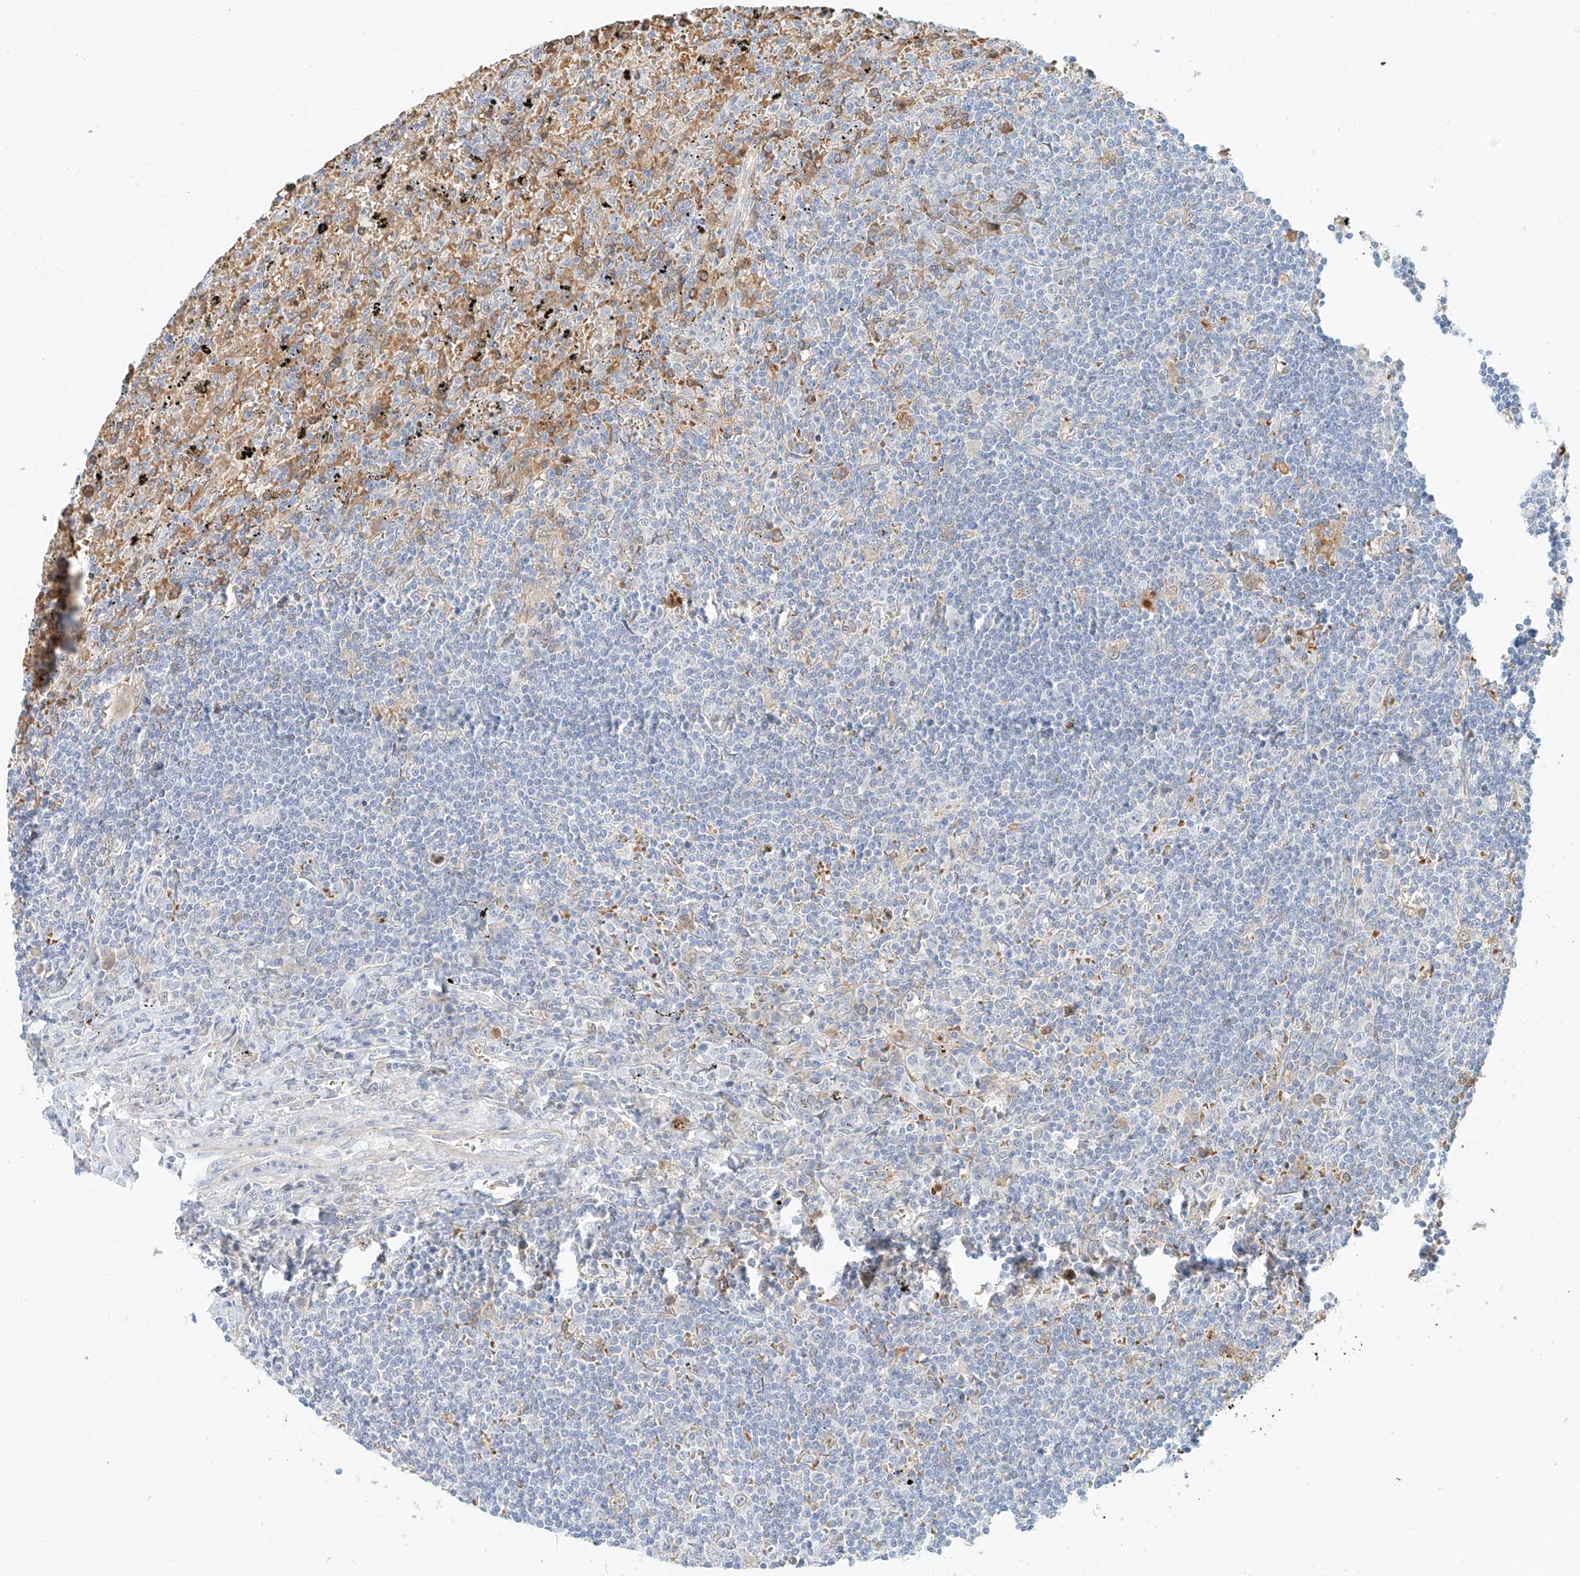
{"staining": {"intensity": "negative", "quantity": "none", "location": "none"}, "tissue": "lymphoma", "cell_type": "Tumor cells", "image_type": "cancer", "snomed": [{"axis": "morphology", "description": "Malignant lymphoma, non-Hodgkin's type, Low grade"}, {"axis": "topography", "description": "Spleen"}], "caption": "Lymphoma was stained to show a protein in brown. There is no significant positivity in tumor cells.", "gene": "SYTL3", "patient": {"sex": "male", "age": 76}}